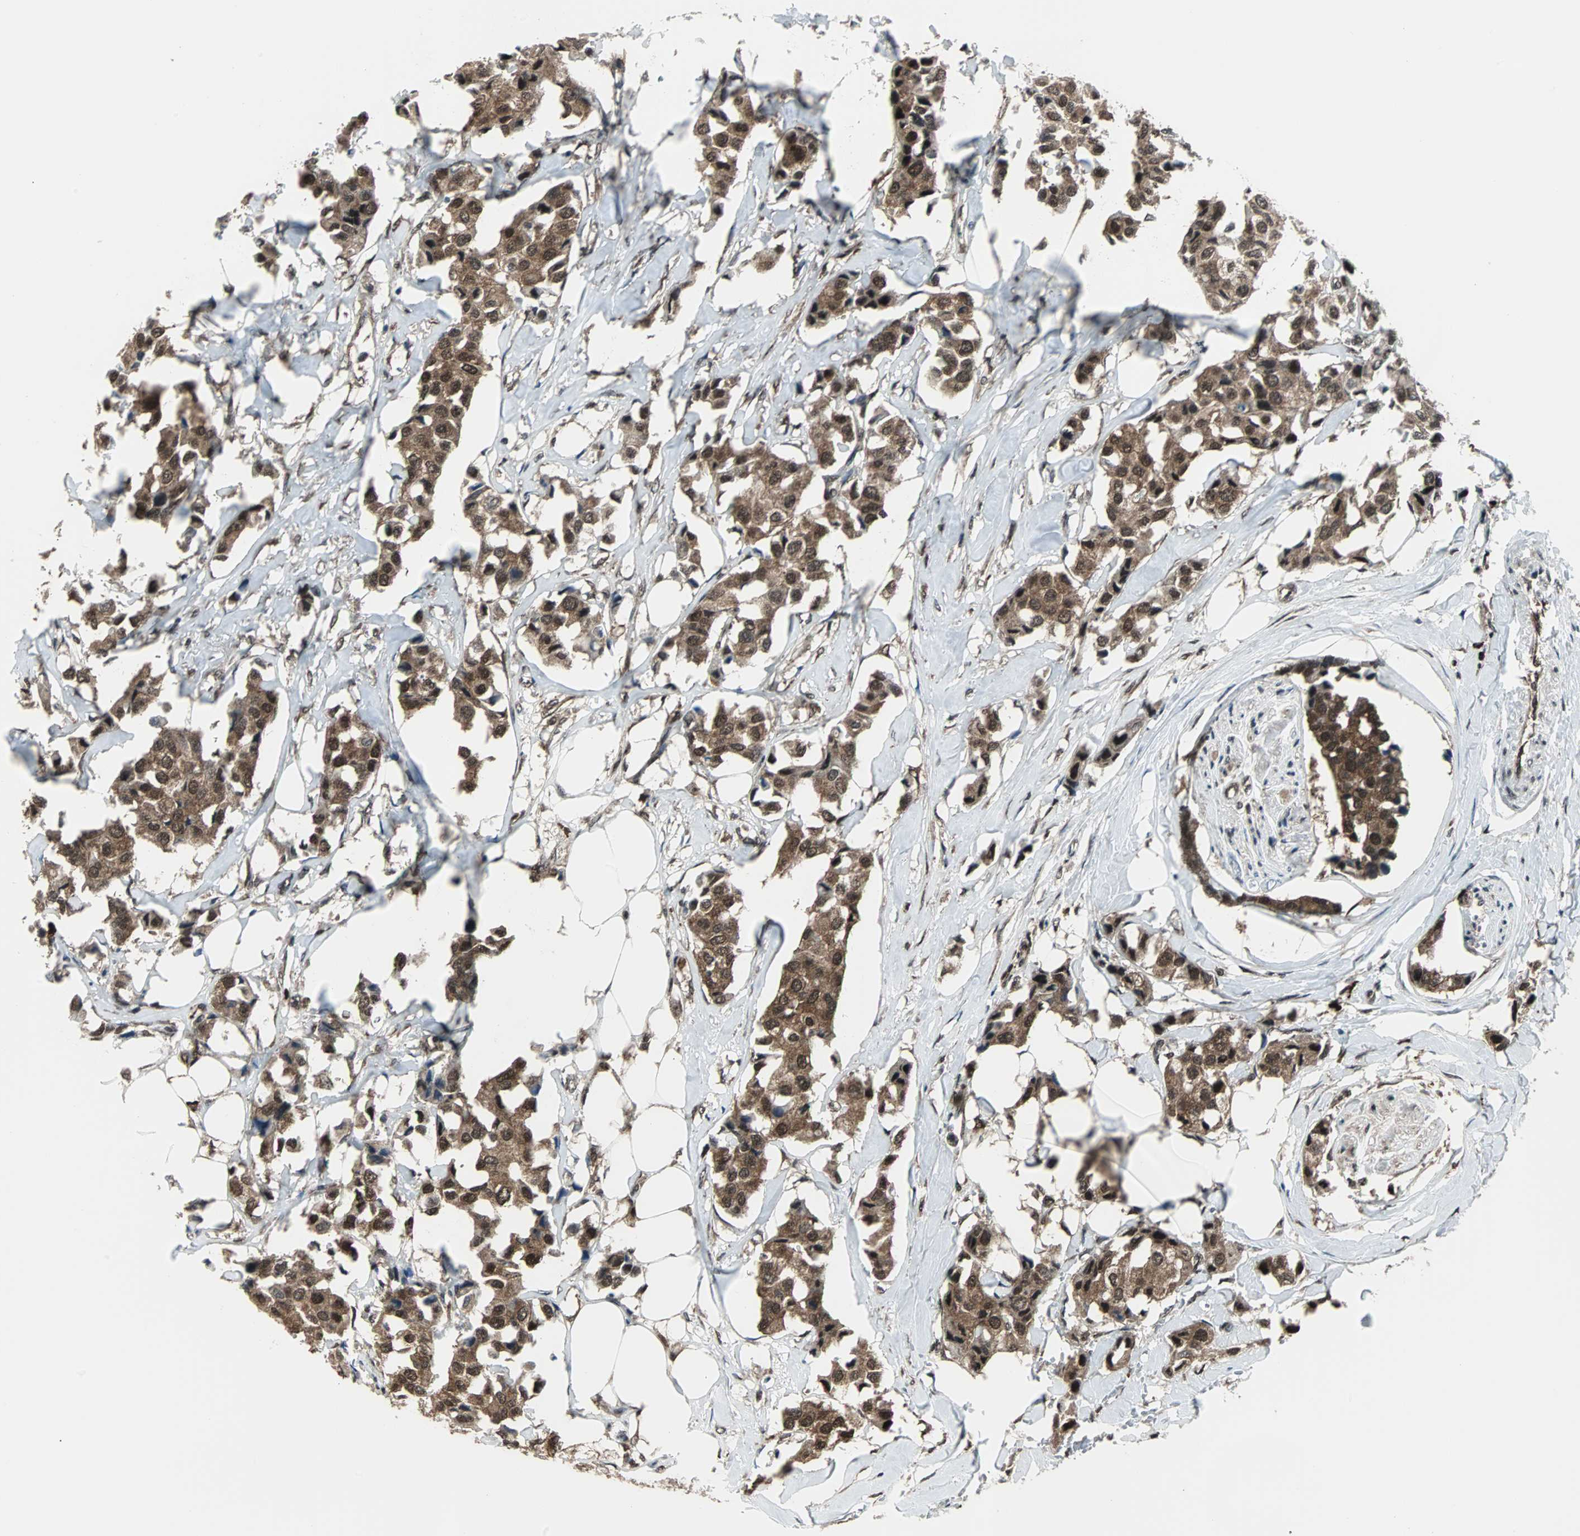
{"staining": {"intensity": "strong", "quantity": ">75%", "location": "cytoplasmic/membranous,nuclear"}, "tissue": "breast cancer", "cell_type": "Tumor cells", "image_type": "cancer", "snomed": [{"axis": "morphology", "description": "Duct carcinoma"}, {"axis": "topography", "description": "Breast"}], "caption": "Intraductal carcinoma (breast) stained for a protein (brown) displays strong cytoplasmic/membranous and nuclear positive positivity in about >75% of tumor cells.", "gene": "VCP", "patient": {"sex": "female", "age": 80}}